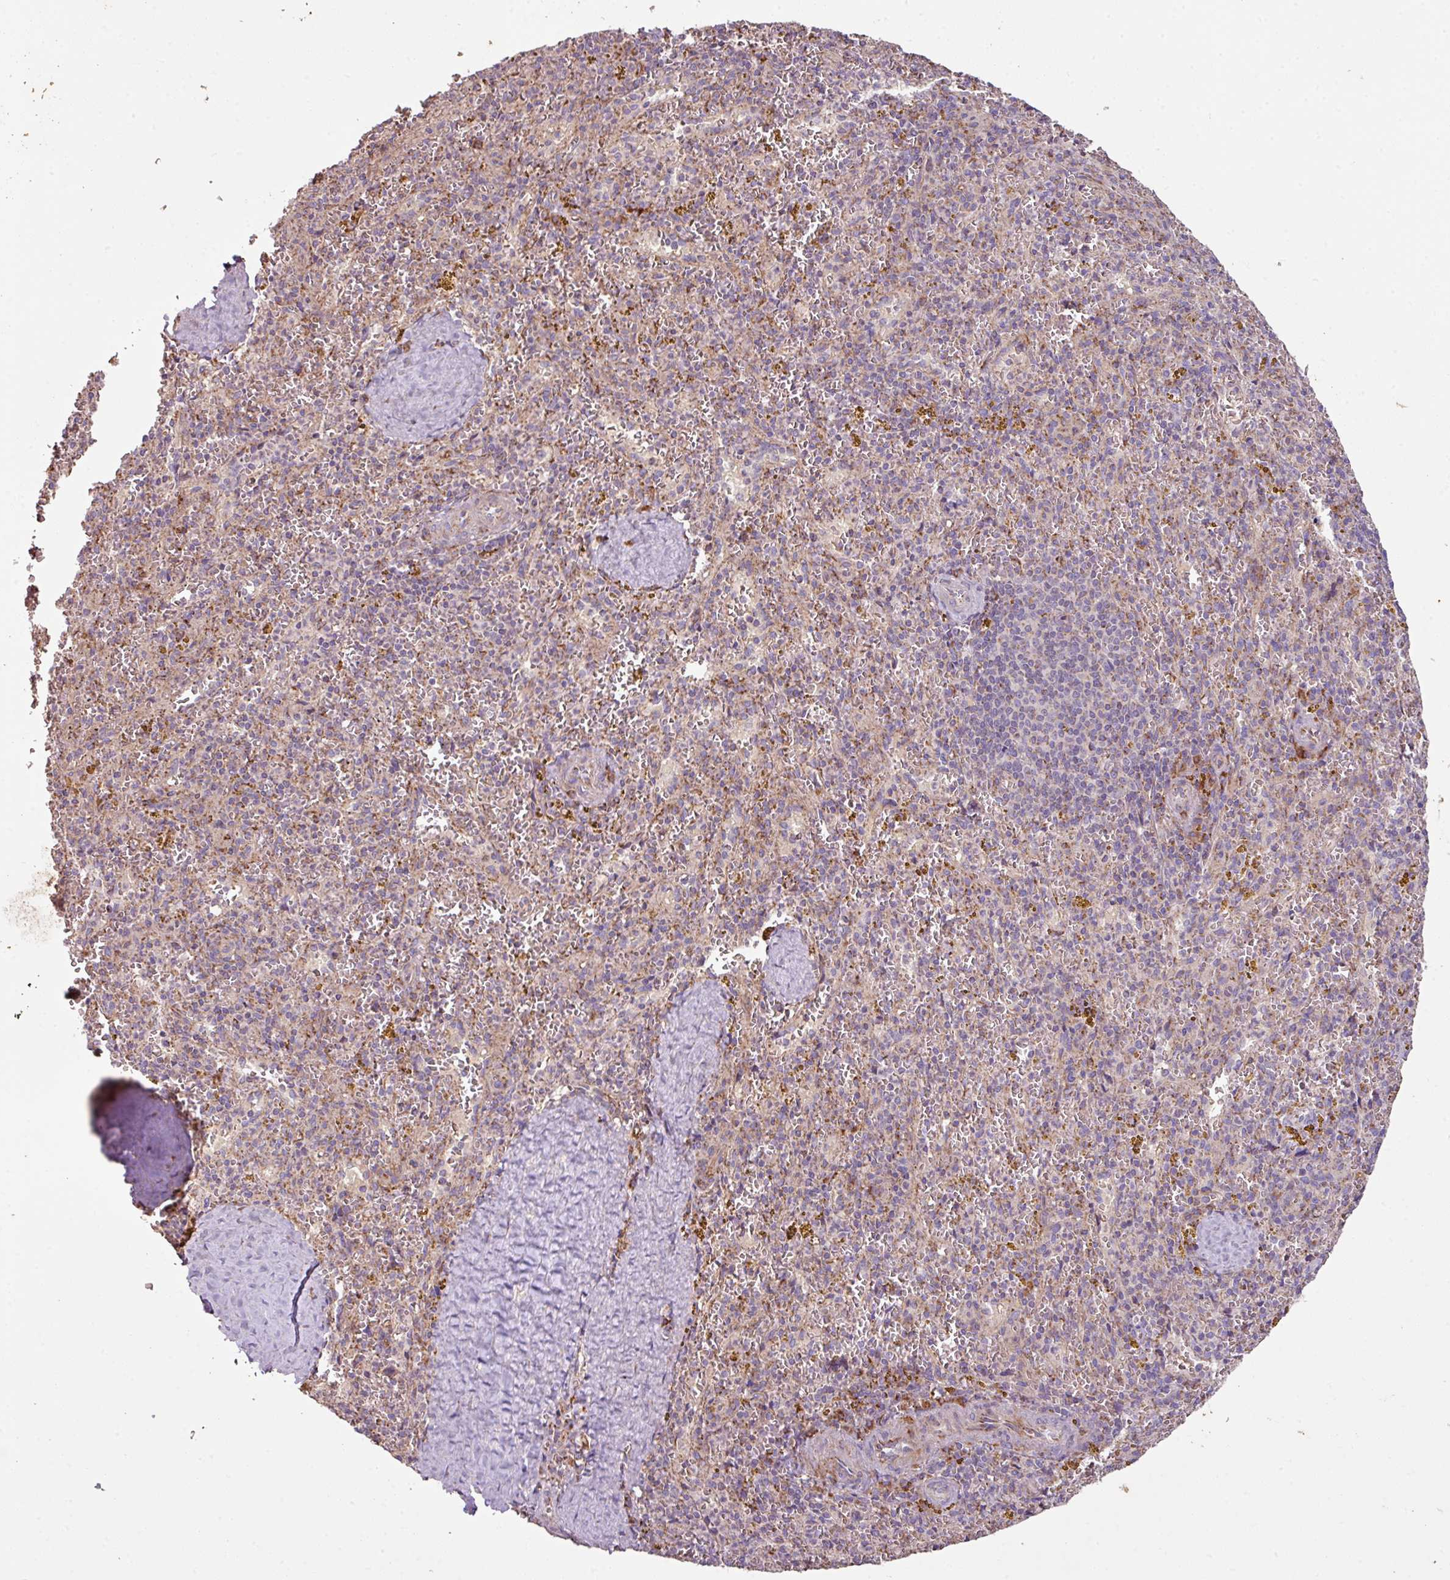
{"staining": {"intensity": "moderate", "quantity": "<25%", "location": "cytoplasmic/membranous"}, "tissue": "spleen", "cell_type": "Cells in red pulp", "image_type": "normal", "snomed": [{"axis": "morphology", "description": "Normal tissue, NOS"}, {"axis": "topography", "description": "Spleen"}], "caption": "High-power microscopy captured an immunohistochemistry (IHC) histopathology image of normal spleen, revealing moderate cytoplasmic/membranous staining in approximately <25% of cells in red pulp.", "gene": "ENSG00000260170", "patient": {"sex": "male", "age": 57}}